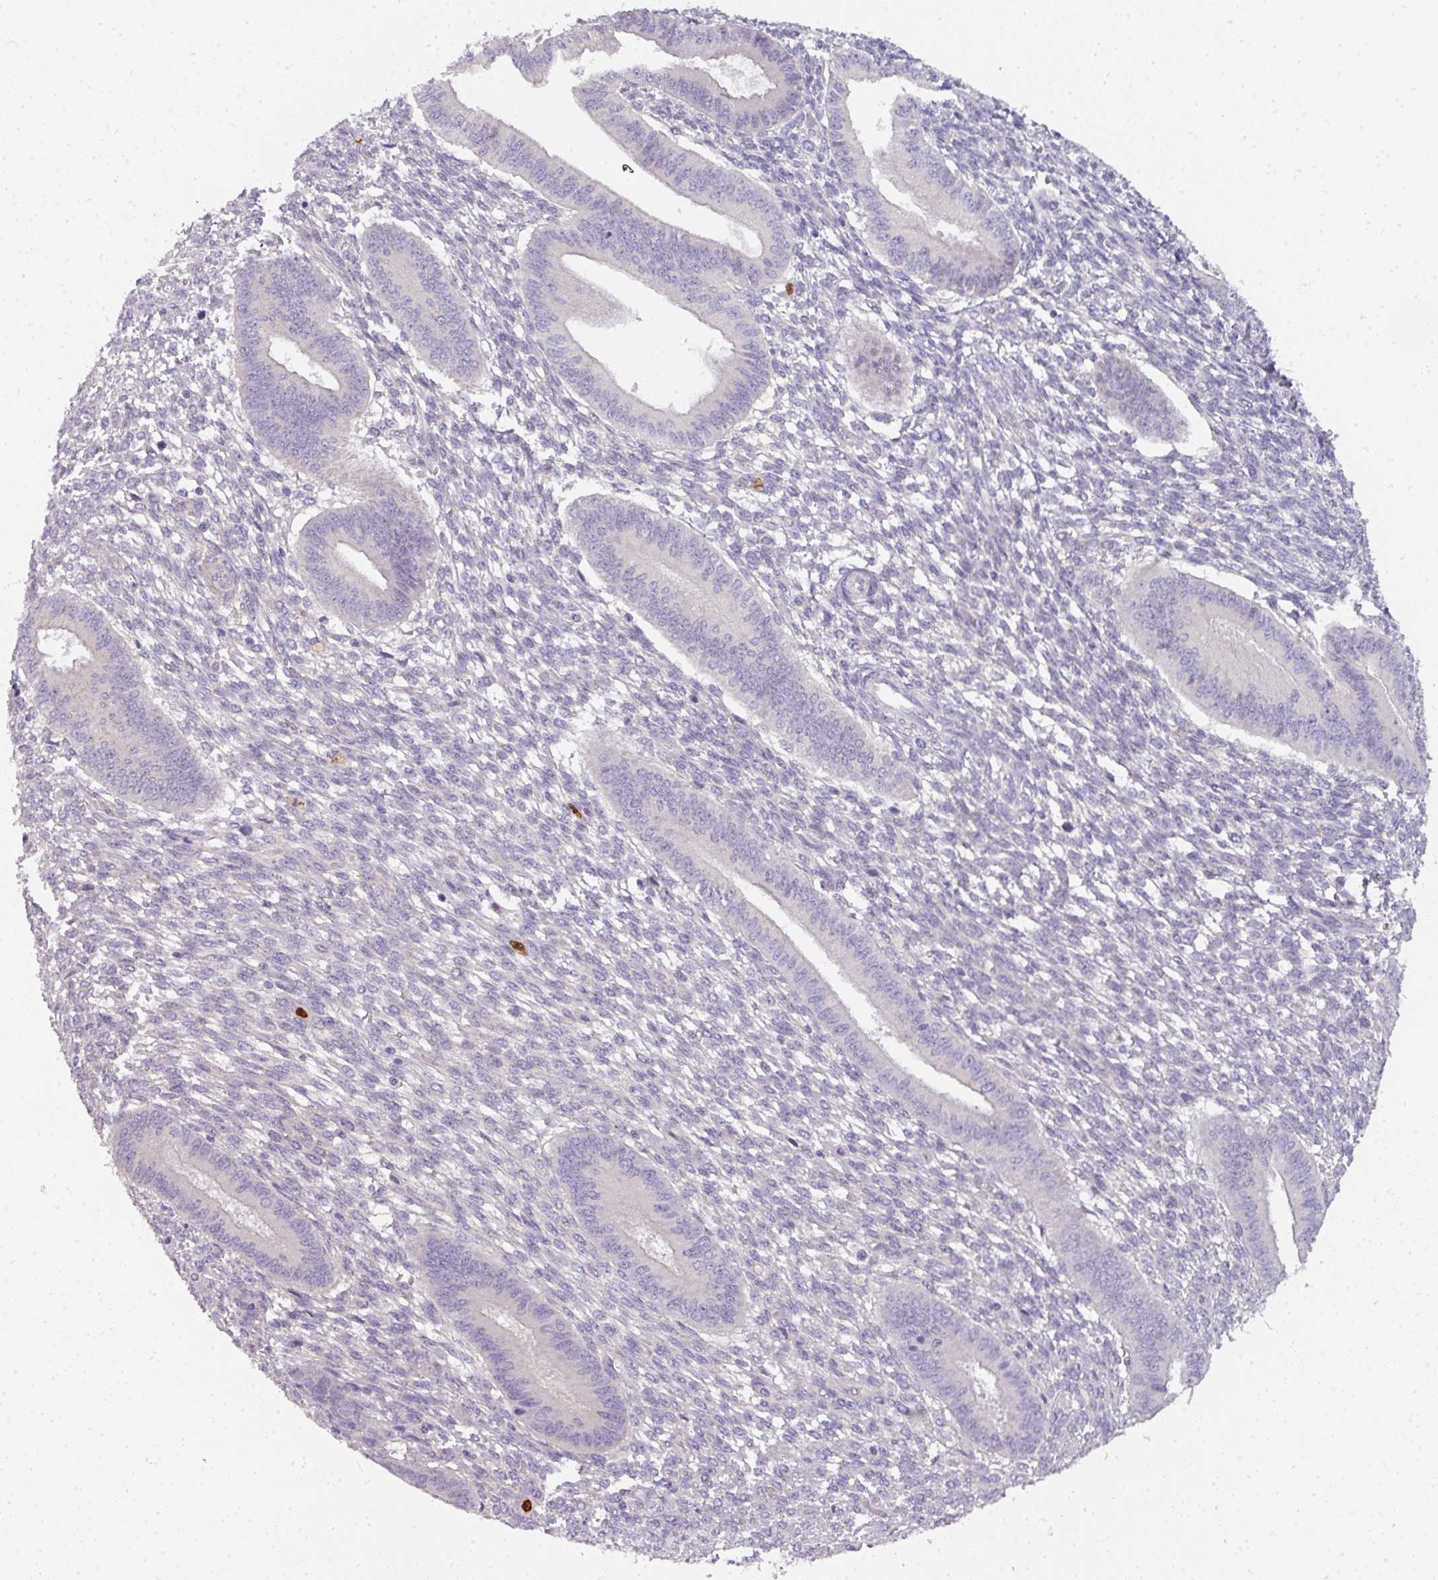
{"staining": {"intensity": "negative", "quantity": "none", "location": "none"}, "tissue": "endometrium", "cell_type": "Cells in endometrial stroma", "image_type": "normal", "snomed": [{"axis": "morphology", "description": "Normal tissue, NOS"}, {"axis": "topography", "description": "Endometrium"}], "caption": "Image shows no protein positivity in cells in endometrial stroma of benign endometrium.", "gene": "HHEX", "patient": {"sex": "female", "age": 36}}